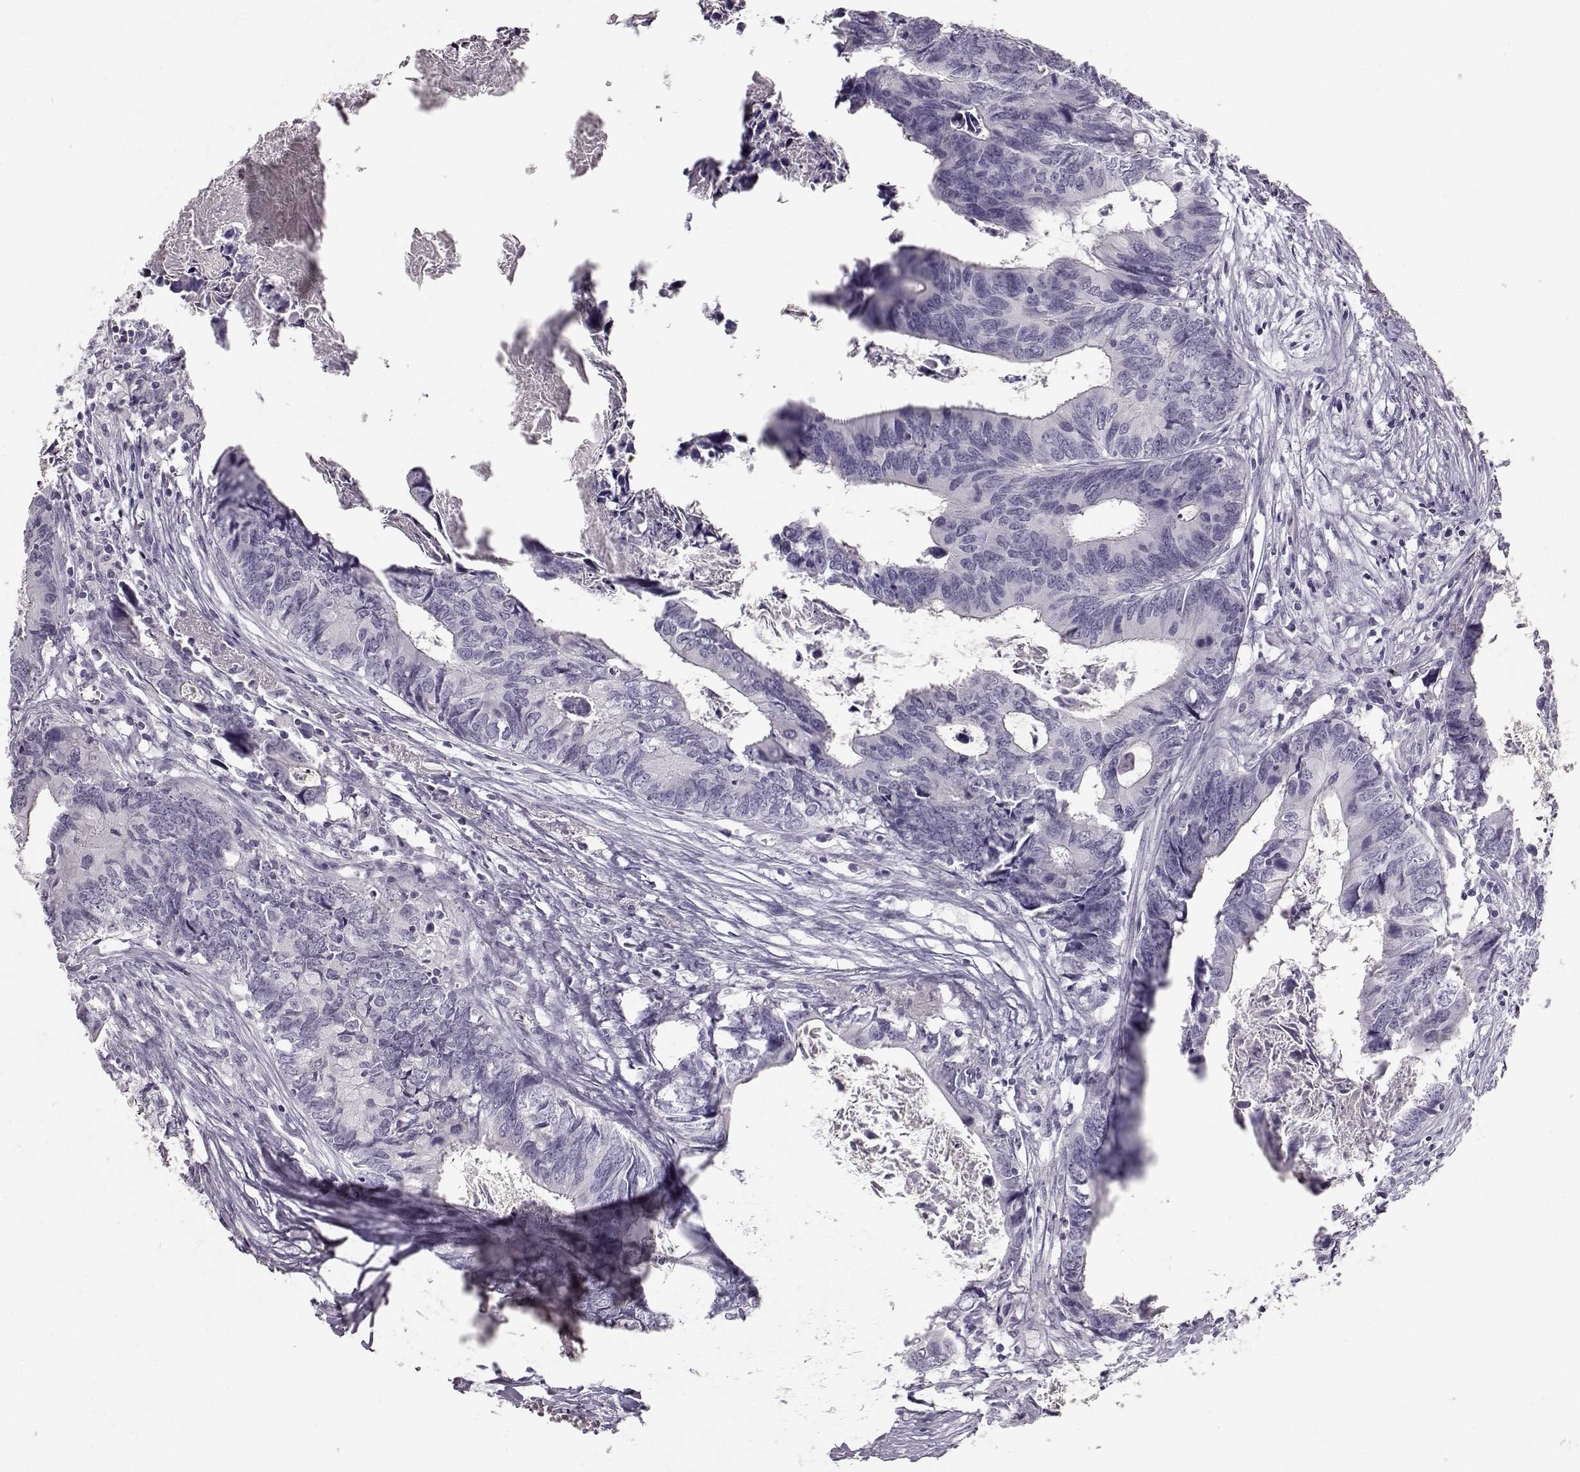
{"staining": {"intensity": "negative", "quantity": "none", "location": "none"}, "tissue": "colorectal cancer", "cell_type": "Tumor cells", "image_type": "cancer", "snomed": [{"axis": "morphology", "description": "Adenocarcinoma, NOS"}, {"axis": "topography", "description": "Colon"}], "caption": "IHC of human adenocarcinoma (colorectal) reveals no expression in tumor cells.", "gene": "BFSP2", "patient": {"sex": "female", "age": 82}}